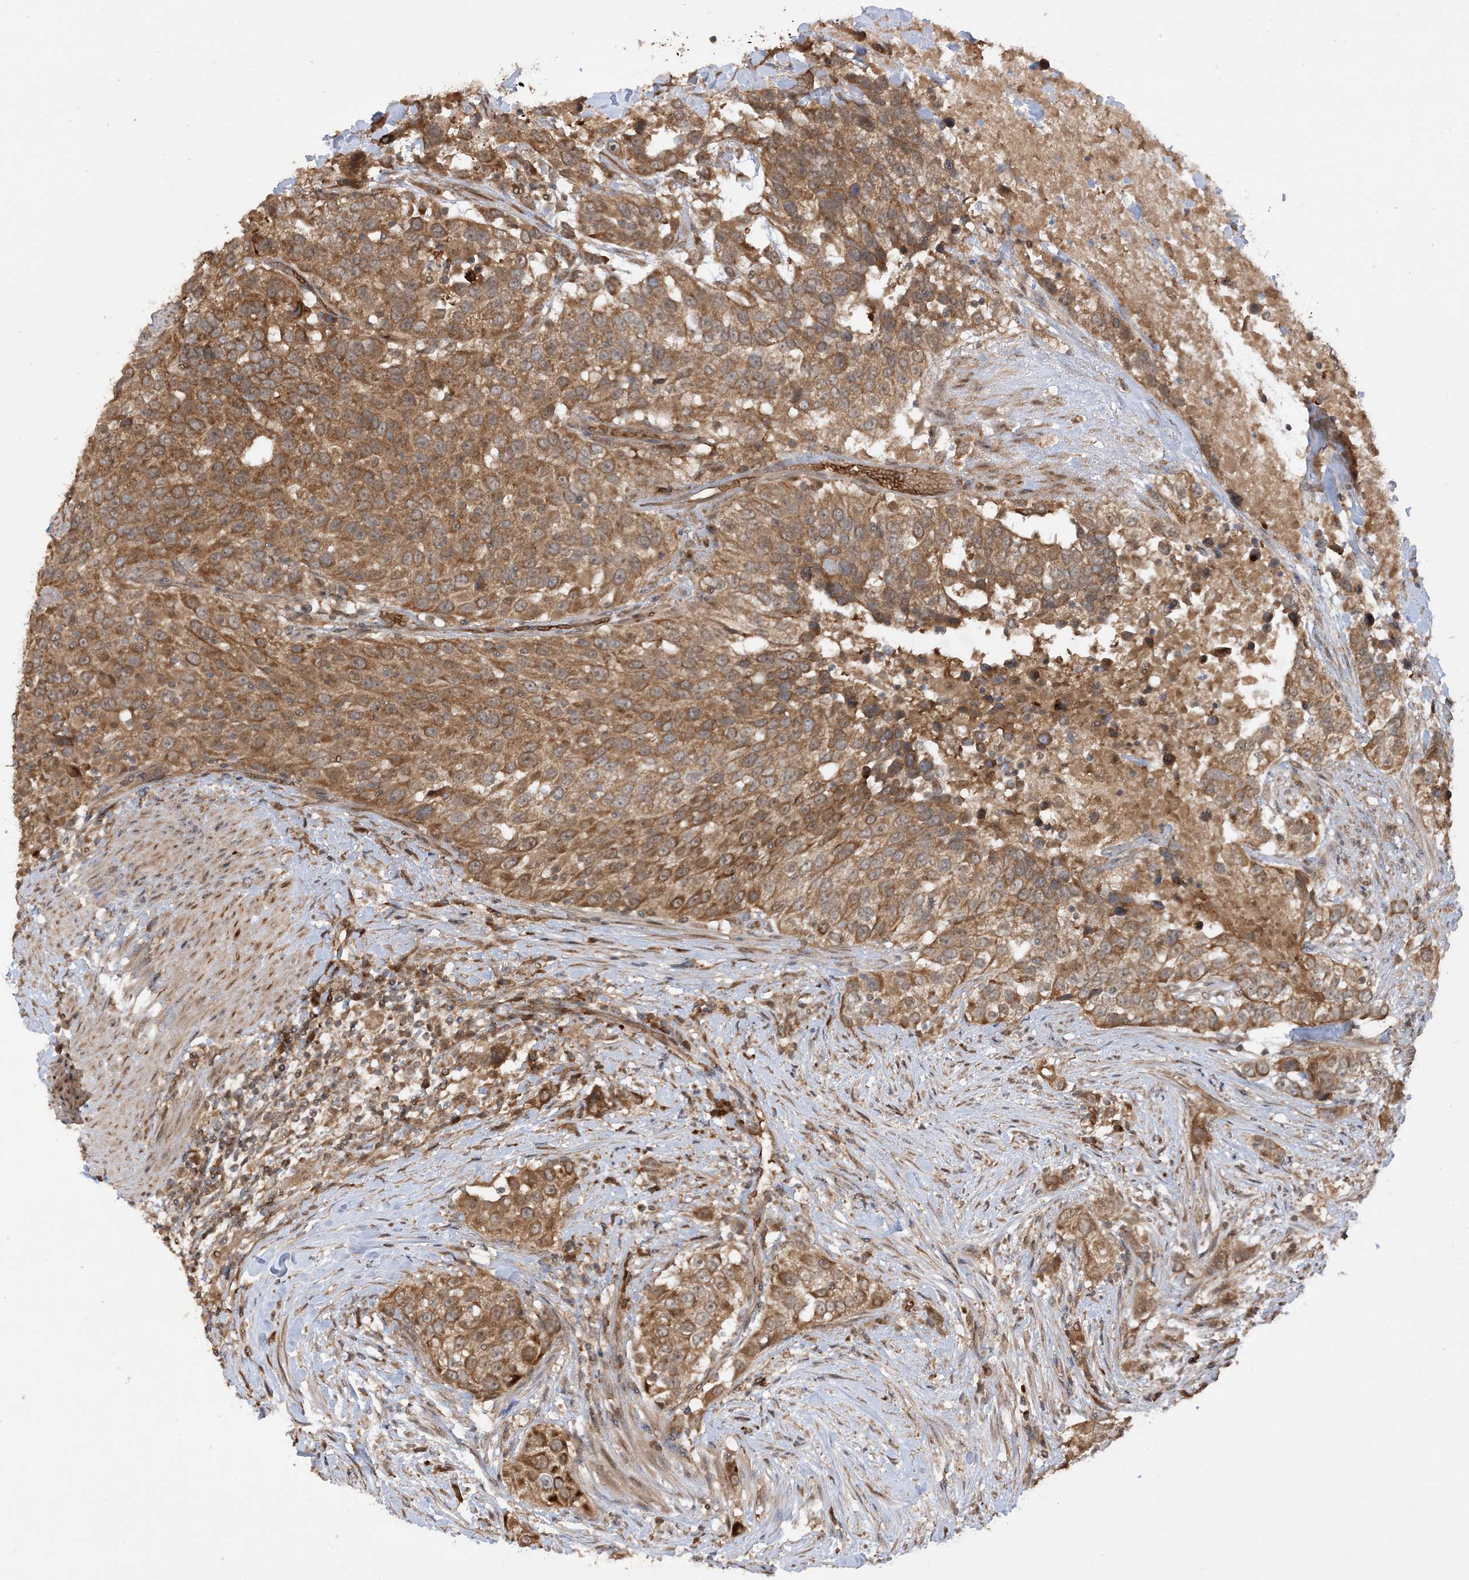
{"staining": {"intensity": "strong", "quantity": ">75%", "location": "cytoplasmic/membranous"}, "tissue": "urothelial cancer", "cell_type": "Tumor cells", "image_type": "cancer", "snomed": [{"axis": "morphology", "description": "Urothelial carcinoma, High grade"}, {"axis": "topography", "description": "Urinary bladder"}], "caption": "Urothelial cancer tissue exhibits strong cytoplasmic/membranous positivity in approximately >75% of tumor cells, visualized by immunohistochemistry. Nuclei are stained in blue.", "gene": "PUSL1", "patient": {"sex": "female", "age": 80}}